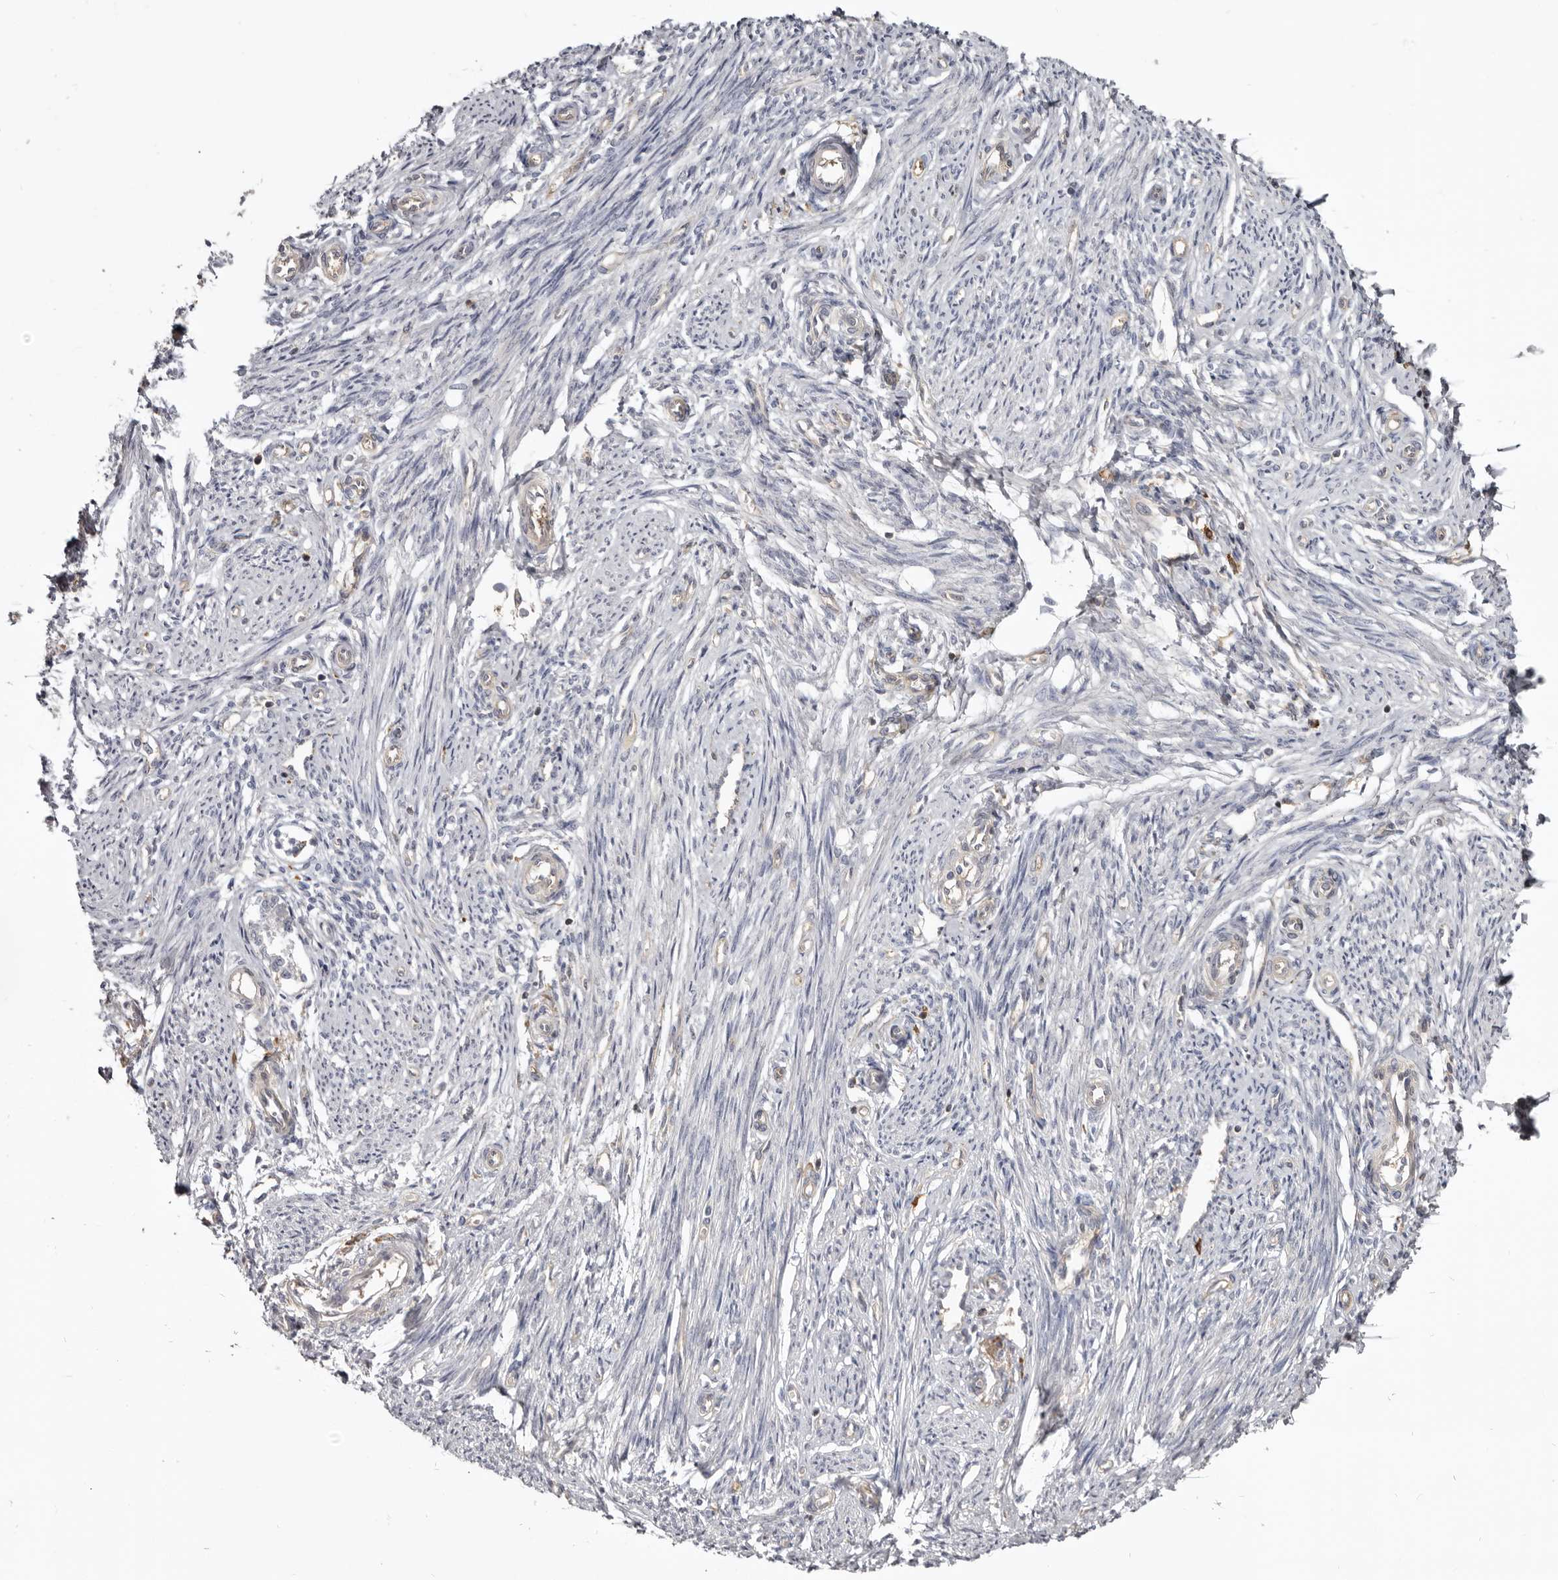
{"staining": {"intensity": "weak", "quantity": "<25%", "location": "cytoplasmic/membranous"}, "tissue": "endometrium", "cell_type": "Cells in endometrial stroma", "image_type": "normal", "snomed": [{"axis": "morphology", "description": "Normal tissue, NOS"}, {"axis": "topography", "description": "Endometrium"}], "caption": "High magnification brightfield microscopy of unremarkable endometrium stained with DAB (brown) and counterstained with hematoxylin (blue): cells in endometrial stroma show no significant expression.", "gene": "CBL", "patient": {"sex": "female", "age": 56}}